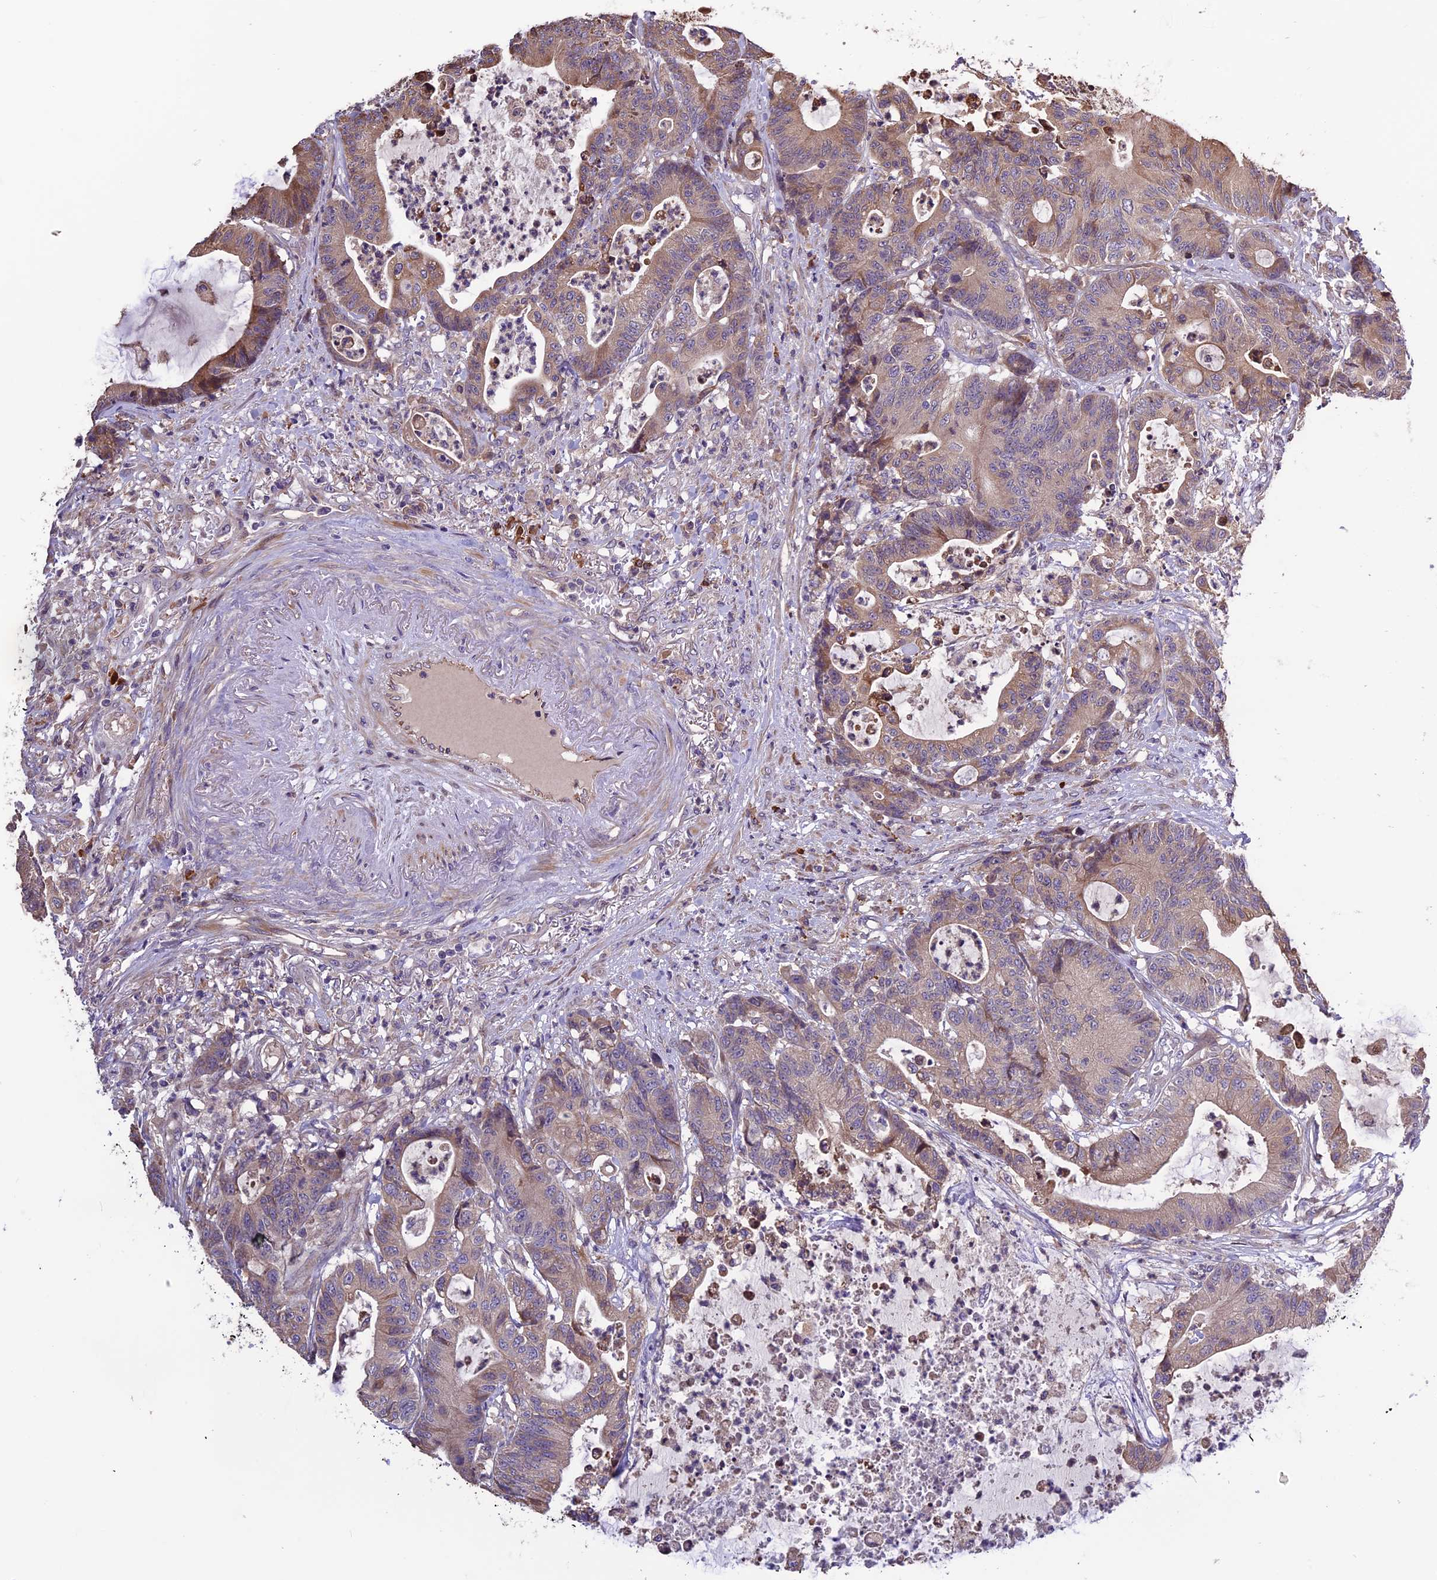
{"staining": {"intensity": "moderate", "quantity": ">75%", "location": "cytoplasmic/membranous"}, "tissue": "colorectal cancer", "cell_type": "Tumor cells", "image_type": "cancer", "snomed": [{"axis": "morphology", "description": "Adenocarcinoma, NOS"}, {"axis": "topography", "description": "Colon"}], "caption": "Colorectal adenocarcinoma was stained to show a protein in brown. There is medium levels of moderate cytoplasmic/membranous expression in about >75% of tumor cells.", "gene": "ABCC10", "patient": {"sex": "female", "age": 84}}